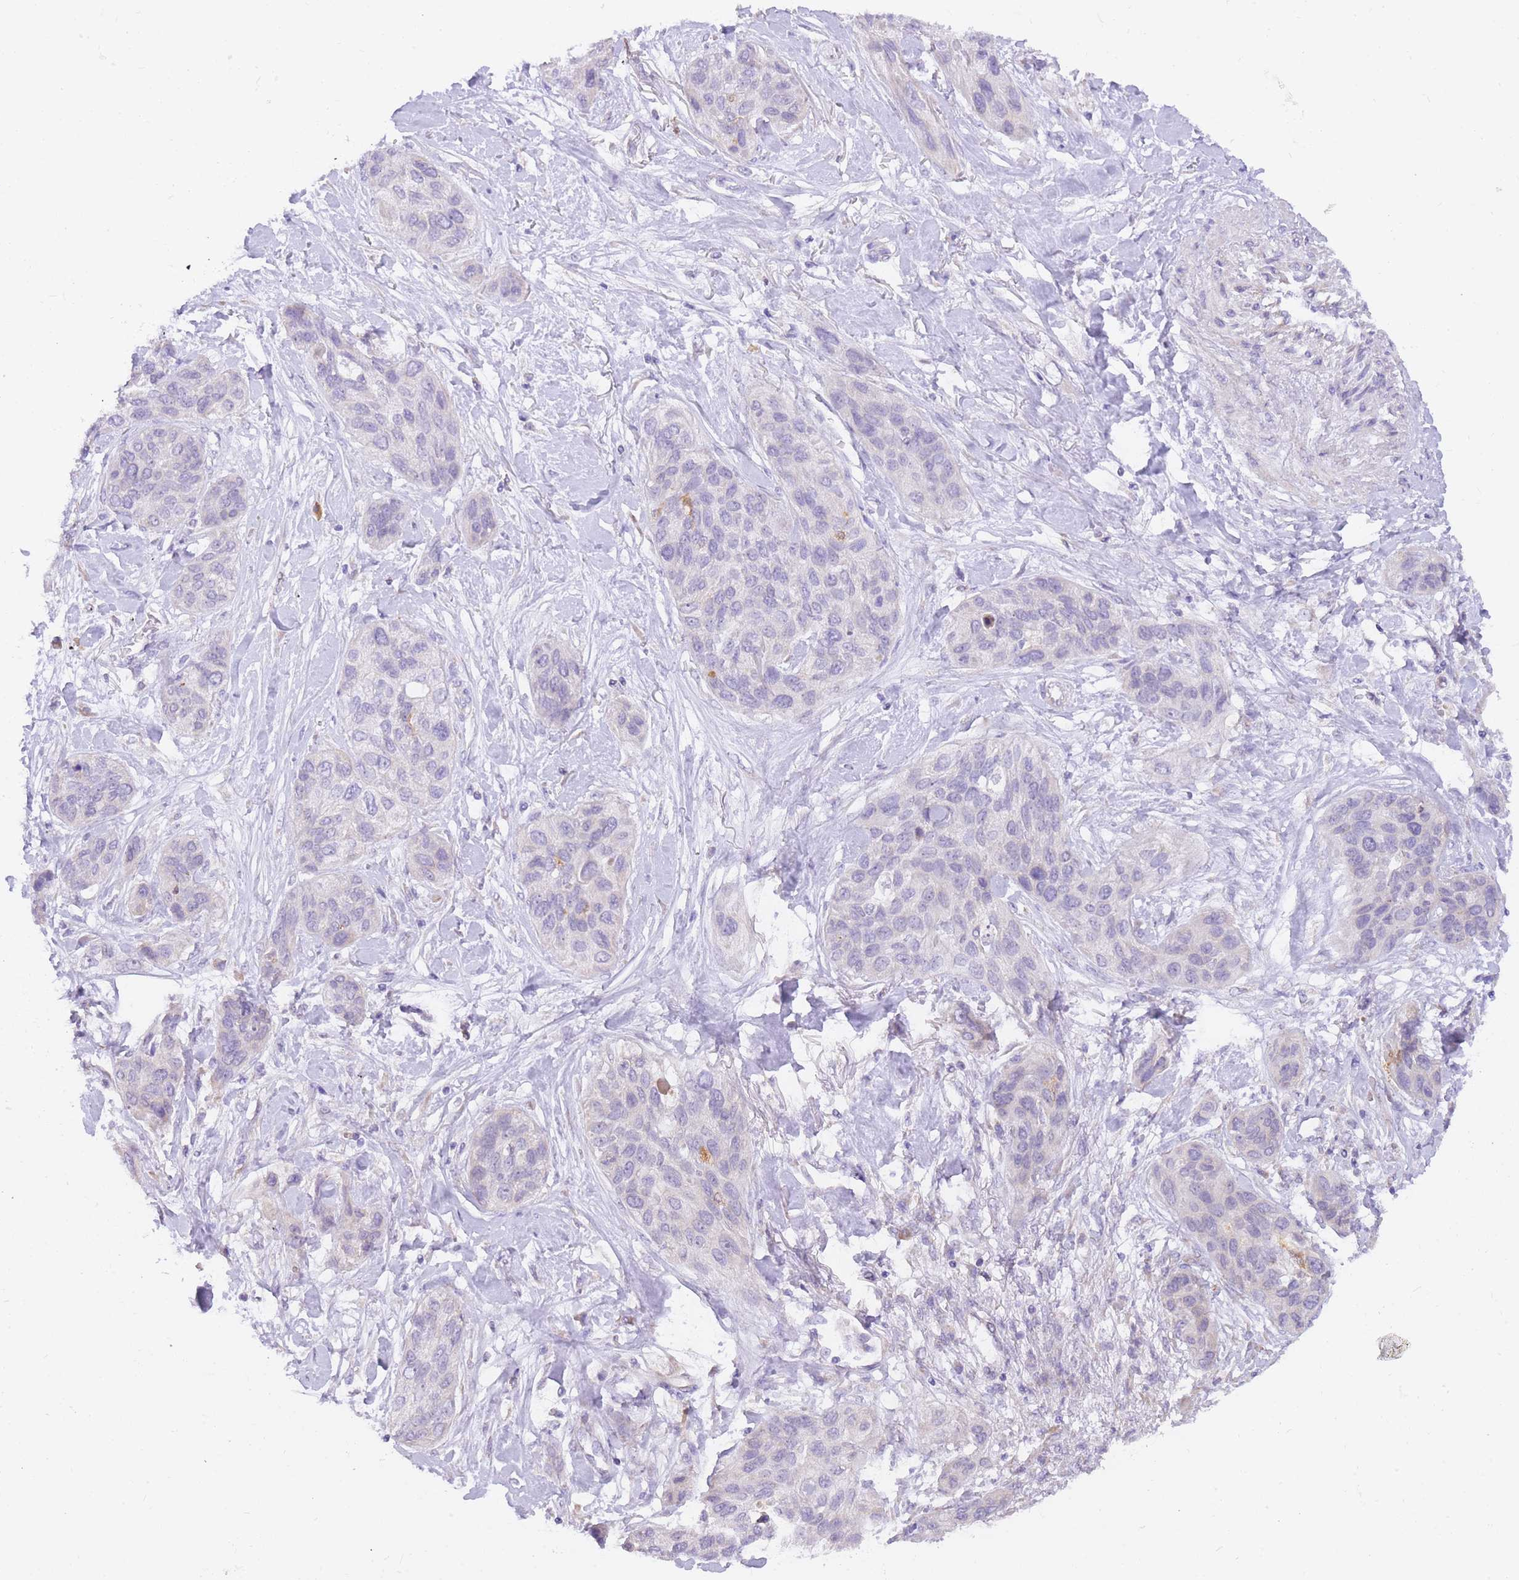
{"staining": {"intensity": "negative", "quantity": "none", "location": "none"}, "tissue": "lung cancer", "cell_type": "Tumor cells", "image_type": "cancer", "snomed": [{"axis": "morphology", "description": "Squamous cell carcinoma, NOS"}, {"axis": "topography", "description": "Lung"}], "caption": "DAB (3,3'-diaminobenzidine) immunohistochemical staining of lung squamous cell carcinoma exhibits no significant staining in tumor cells. (DAB (3,3'-diaminobenzidine) IHC, high magnification).", "gene": "TOPAZ1", "patient": {"sex": "female", "age": 70}}